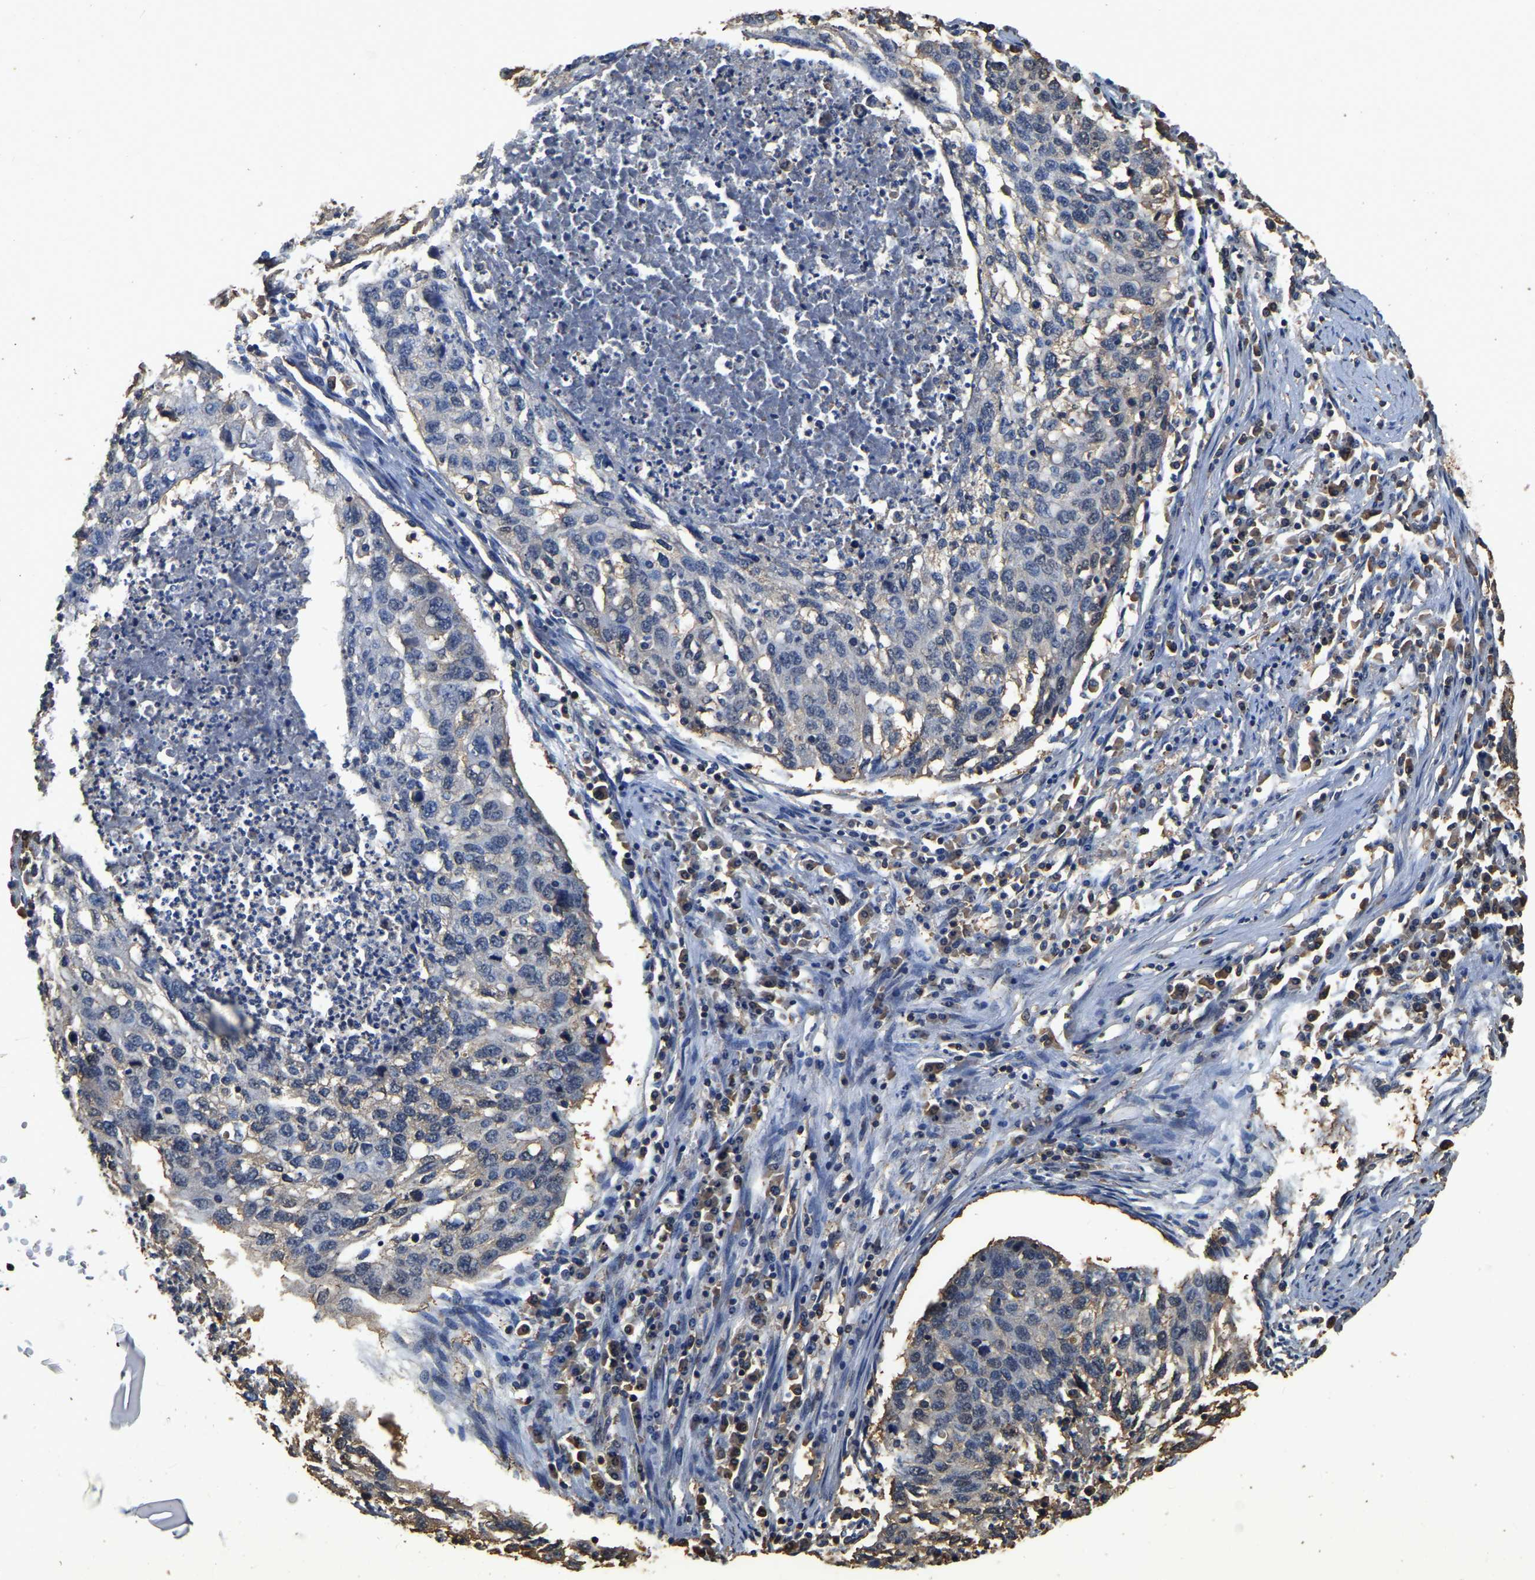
{"staining": {"intensity": "negative", "quantity": "none", "location": "none"}, "tissue": "lung cancer", "cell_type": "Tumor cells", "image_type": "cancer", "snomed": [{"axis": "morphology", "description": "Squamous cell carcinoma, NOS"}, {"axis": "topography", "description": "Lung"}], "caption": "The image shows no staining of tumor cells in lung squamous cell carcinoma.", "gene": "LDHB", "patient": {"sex": "female", "age": 63}}